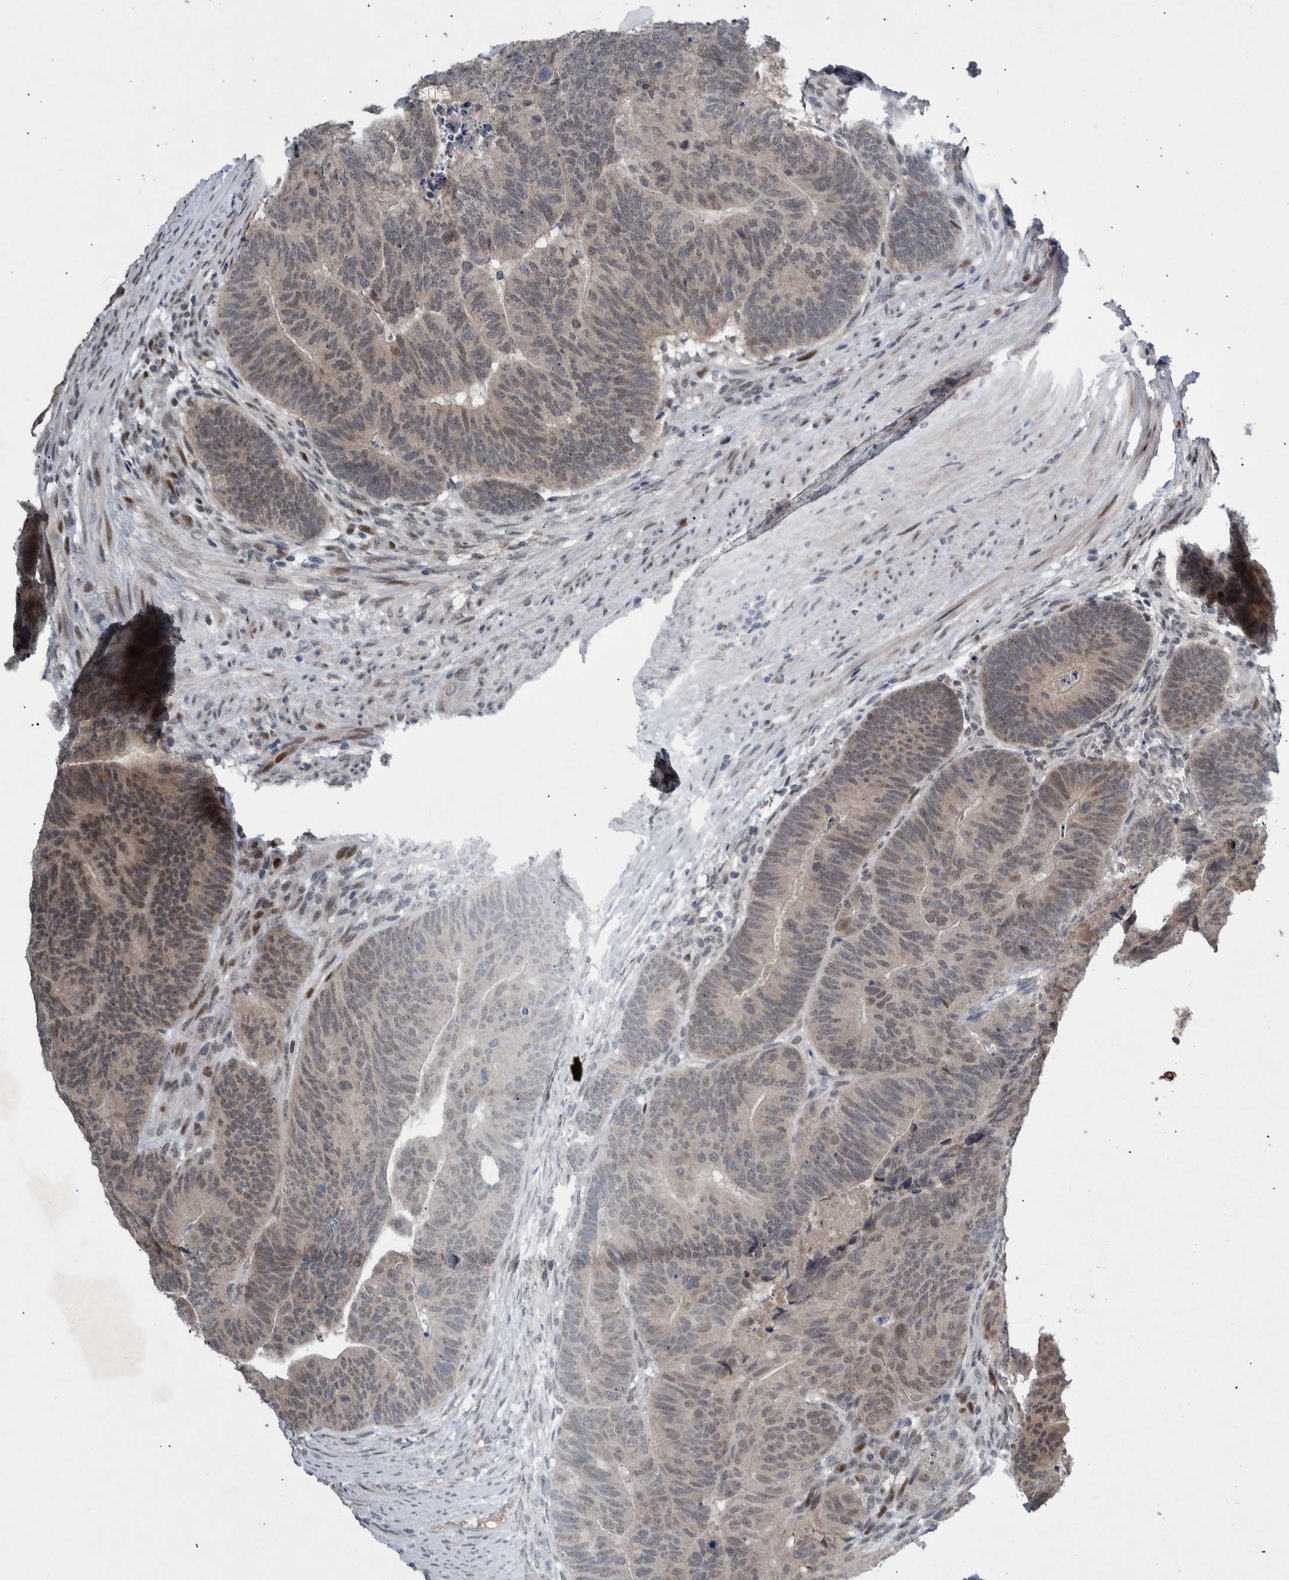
{"staining": {"intensity": "weak", "quantity": ">75%", "location": "cytoplasmic/membranous"}, "tissue": "colorectal cancer", "cell_type": "Tumor cells", "image_type": "cancer", "snomed": [{"axis": "morphology", "description": "Adenocarcinoma, NOS"}, {"axis": "topography", "description": "Colon"}], "caption": "A photomicrograph of adenocarcinoma (colorectal) stained for a protein demonstrates weak cytoplasmic/membranous brown staining in tumor cells.", "gene": "ESRP1", "patient": {"sex": "female", "age": 67}}